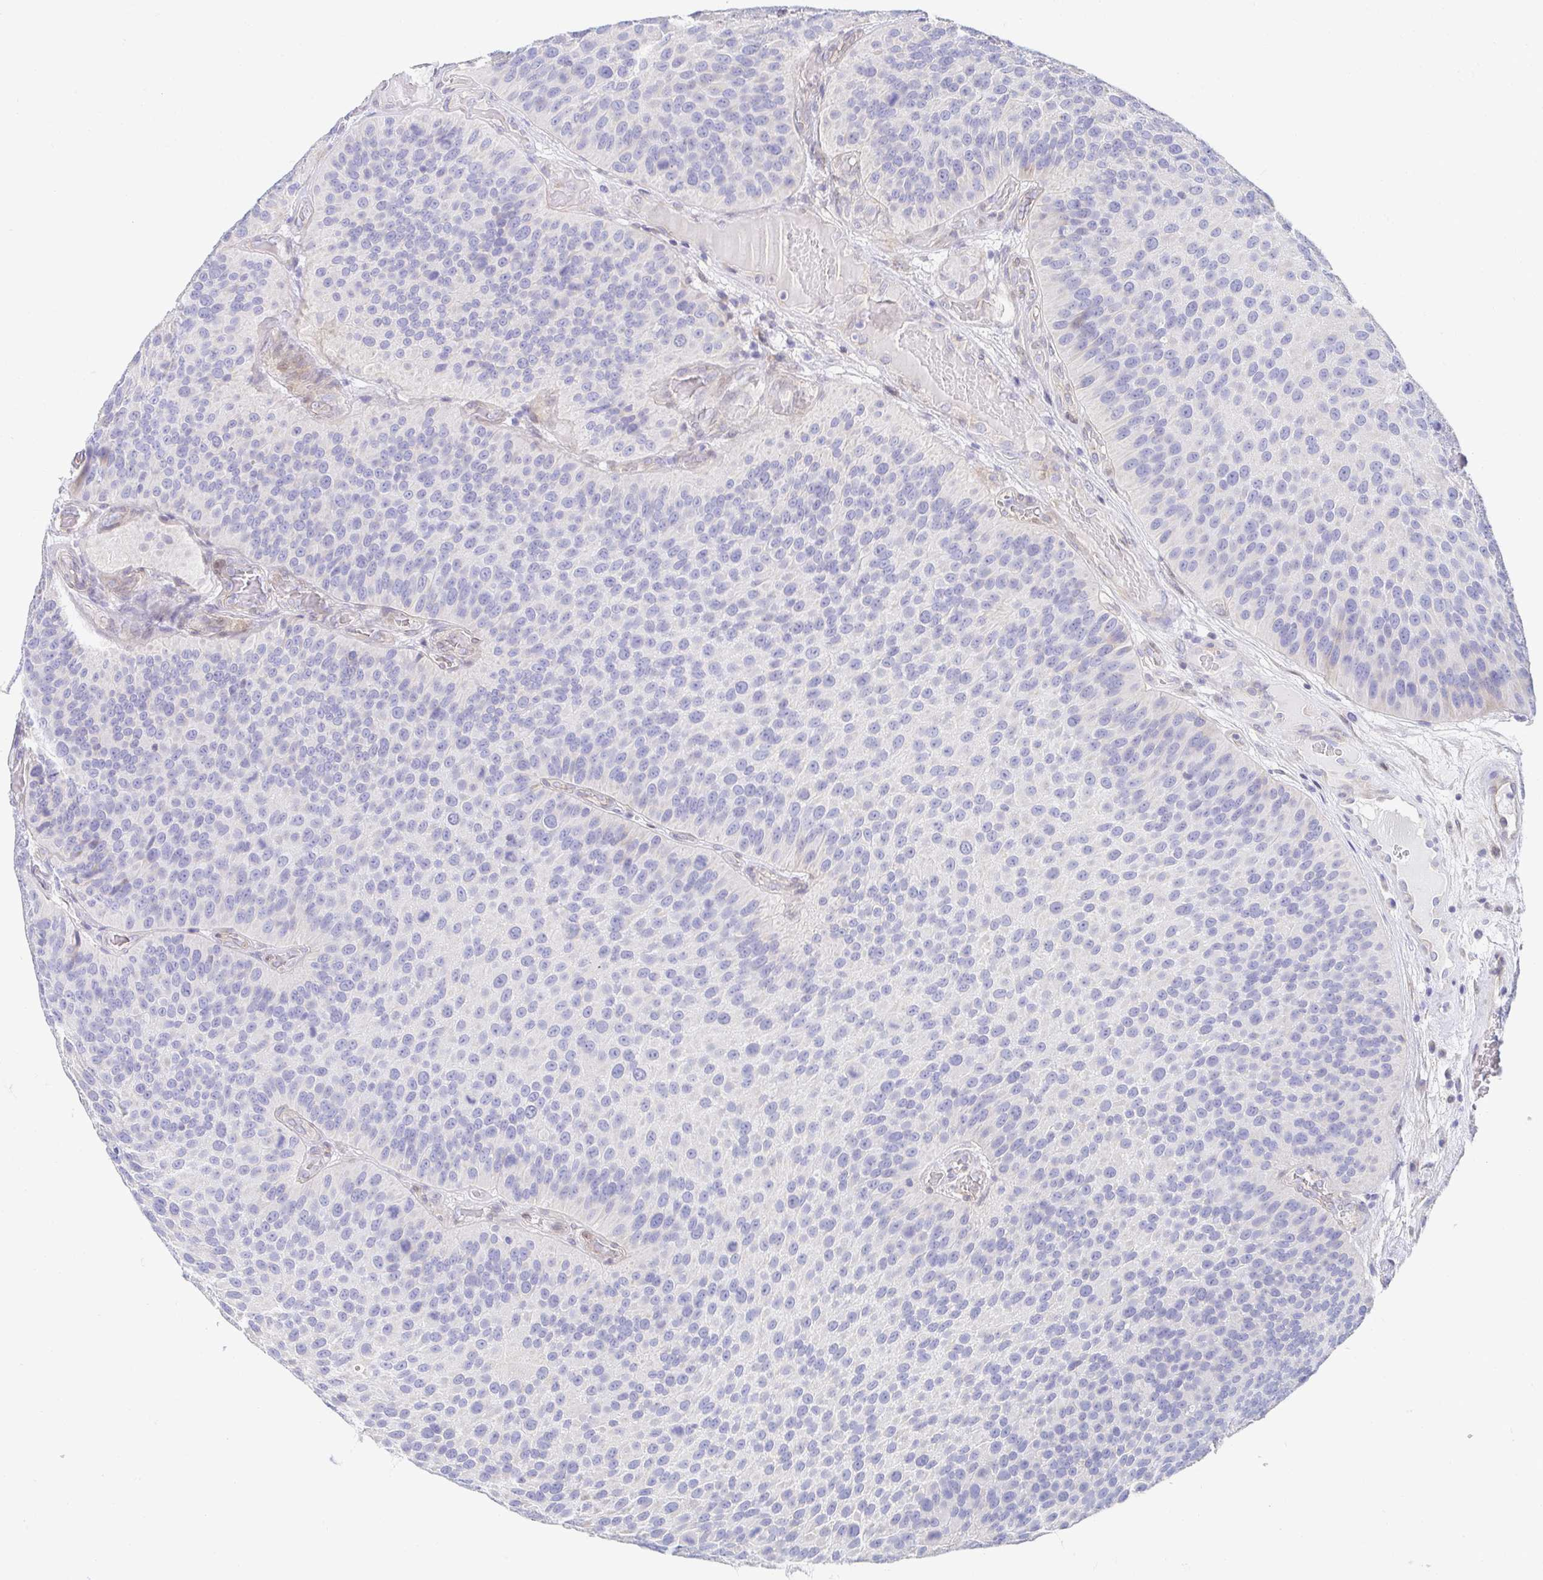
{"staining": {"intensity": "negative", "quantity": "none", "location": "none"}, "tissue": "urothelial cancer", "cell_type": "Tumor cells", "image_type": "cancer", "snomed": [{"axis": "morphology", "description": "Urothelial carcinoma, Low grade"}, {"axis": "topography", "description": "Urinary bladder"}], "caption": "Human urothelial cancer stained for a protein using IHC shows no positivity in tumor cells.", "gene": "AKAP14", "patient": {"sex": "male", "age": 76}}